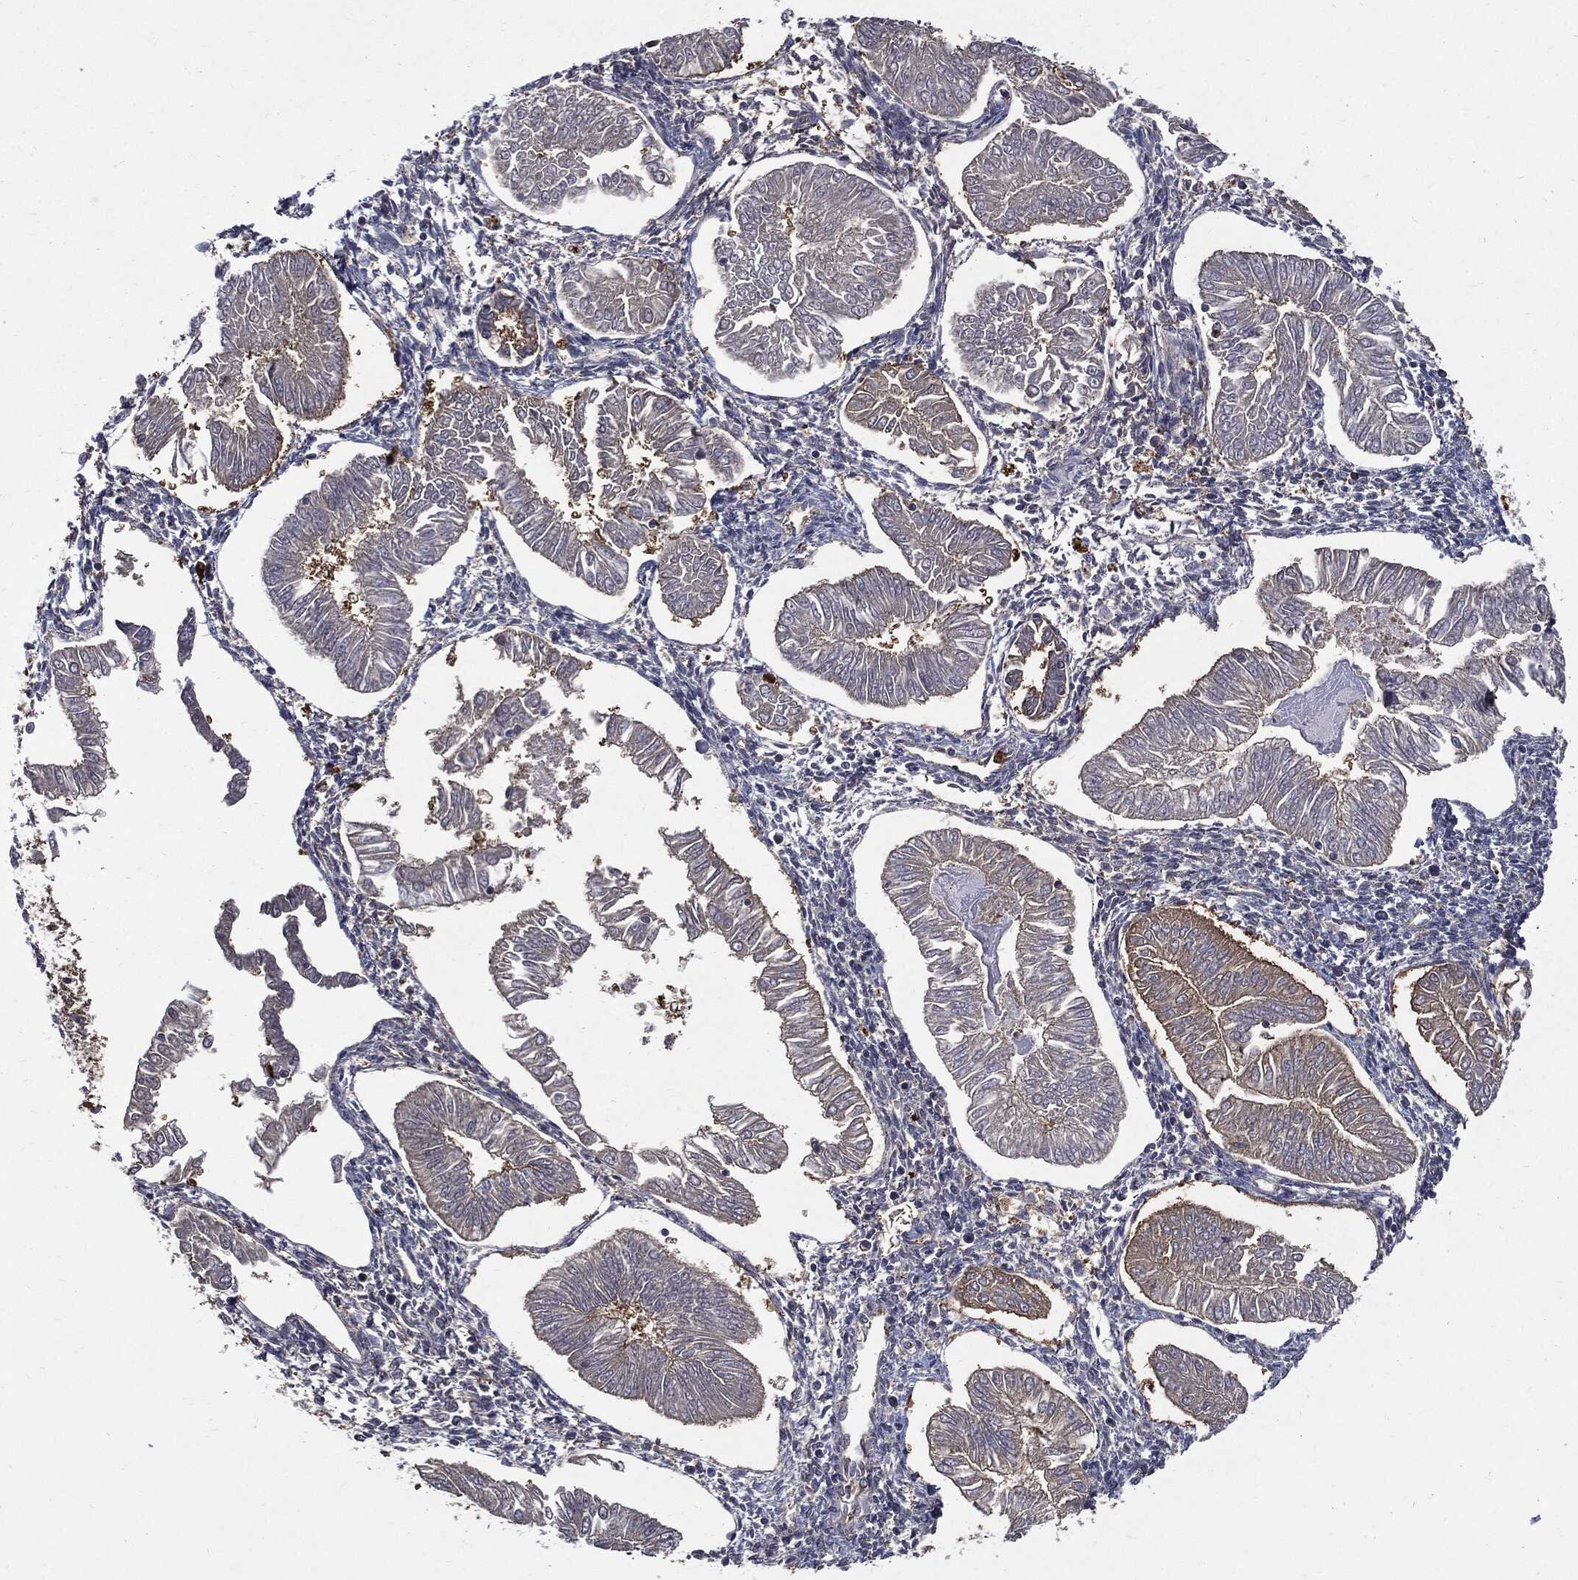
{"staining": {"intensity": "moderate", "quantity": "<25%", "location": "cytoplasmic/membranous"}, "tissue": "endometrial cancer", "cell_type": "Tumor cells", "image_type": "cancer", "snomed": [{"axis": "morphology", "description": "Adenocarcinoma, NOS"}, {"axis": "topography", "description": "Endometrium"}], "caption": "Endometrial cancer (adenocarcinoma) stained with IHC exhibits moderate cytoplasmic/membranous positivity in about <25% of tumor cells.", "gene": "PDCD6IP", "patient": {"sex": "female", "age": 53}}